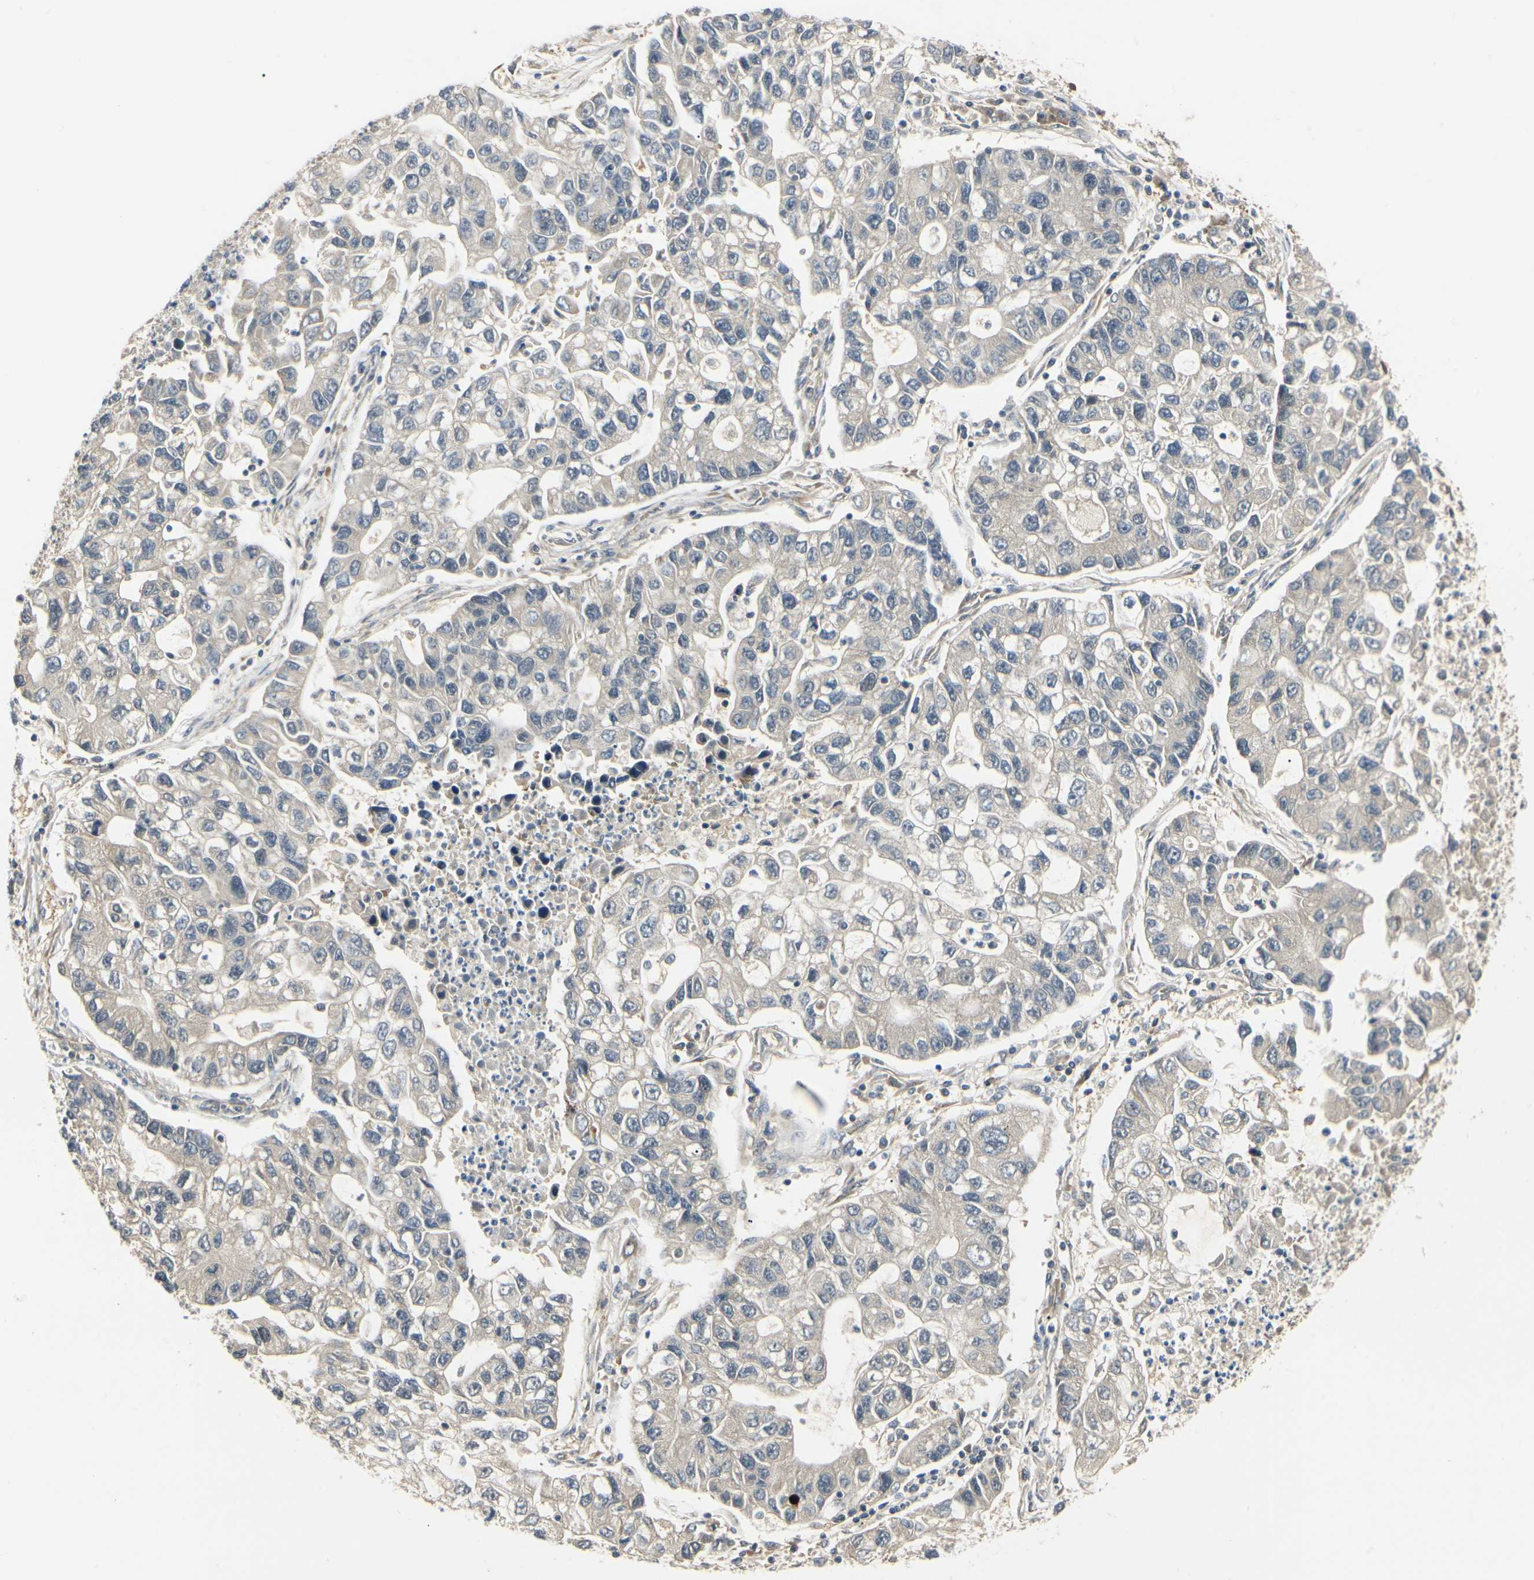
{"staining": {"intensity": "negative", "quantity": "none", "location": "none"}, "tissue": "lung cancer", "cell_type": "Tumor cells", "image_type": "cancer", "snomed": [{"axis": "morphology", "description": "Adenocarcinoma, NOS"}, {"axis": "topography", "description": "Lung"}], "caption": "DAB (3,3'-diaminobenzidine) immunohistochemical staining of lung cancer reveals no significant expression in tumor cells.", "gene": "UBE2Z", "patient": {"sex": "female", "age": 51}}